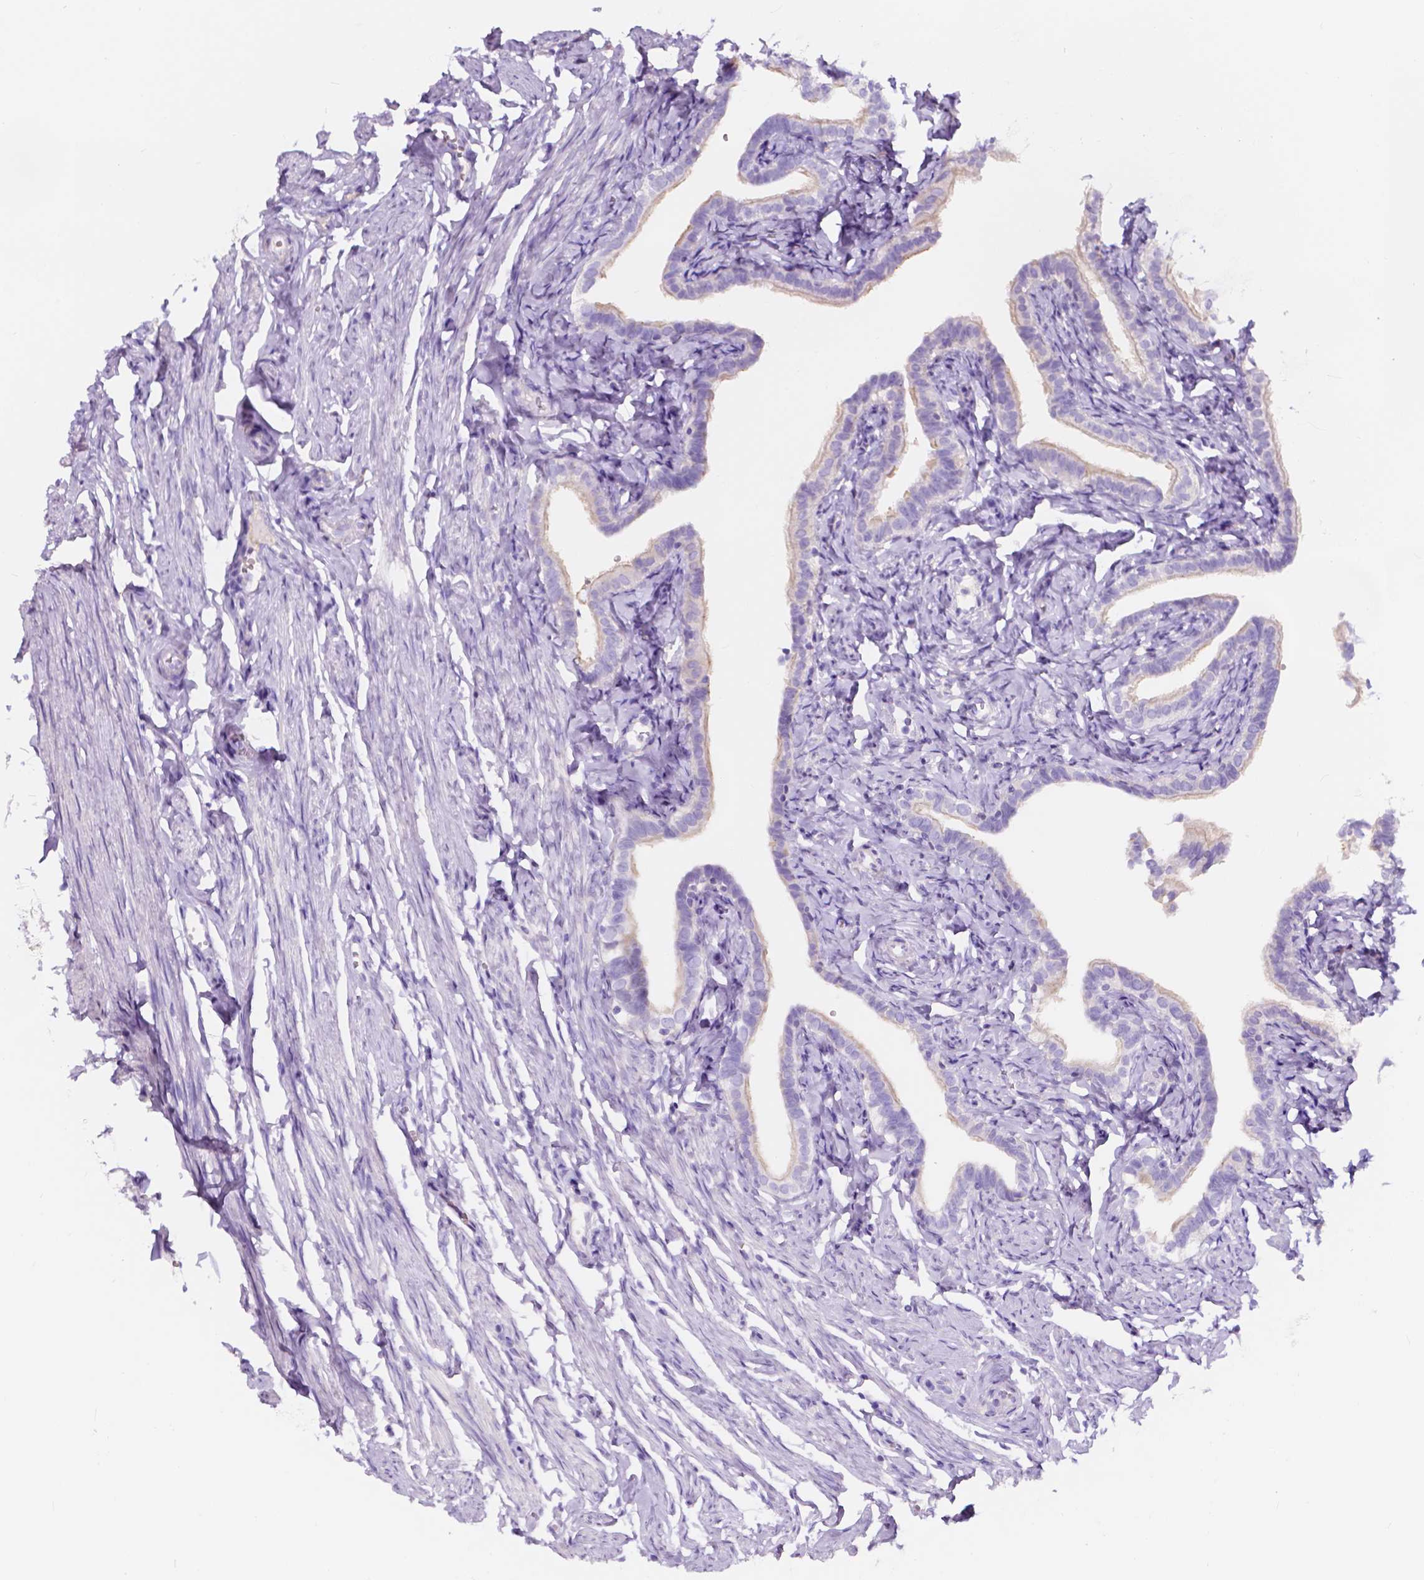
{"staining": {"intensity": "weak", "quantity": "<25%", "location": "cytoplasmic/membranous"}, "tissue": "fallopian tube", "cell_type": "Glandular cells", "image_type": "normal", "snomed": [{"axis": "morphology", "description": "Normal tissue, NOS"}, {"axis": "topography", "description": "Fallopian tube"}], "caption": "This is an immunohistochemistry micrograph of benign fallopian tube. There is no positivity in glandular cells.", "gene": "CLSTN2", "patient": {"sex": "female", "age": 41}}